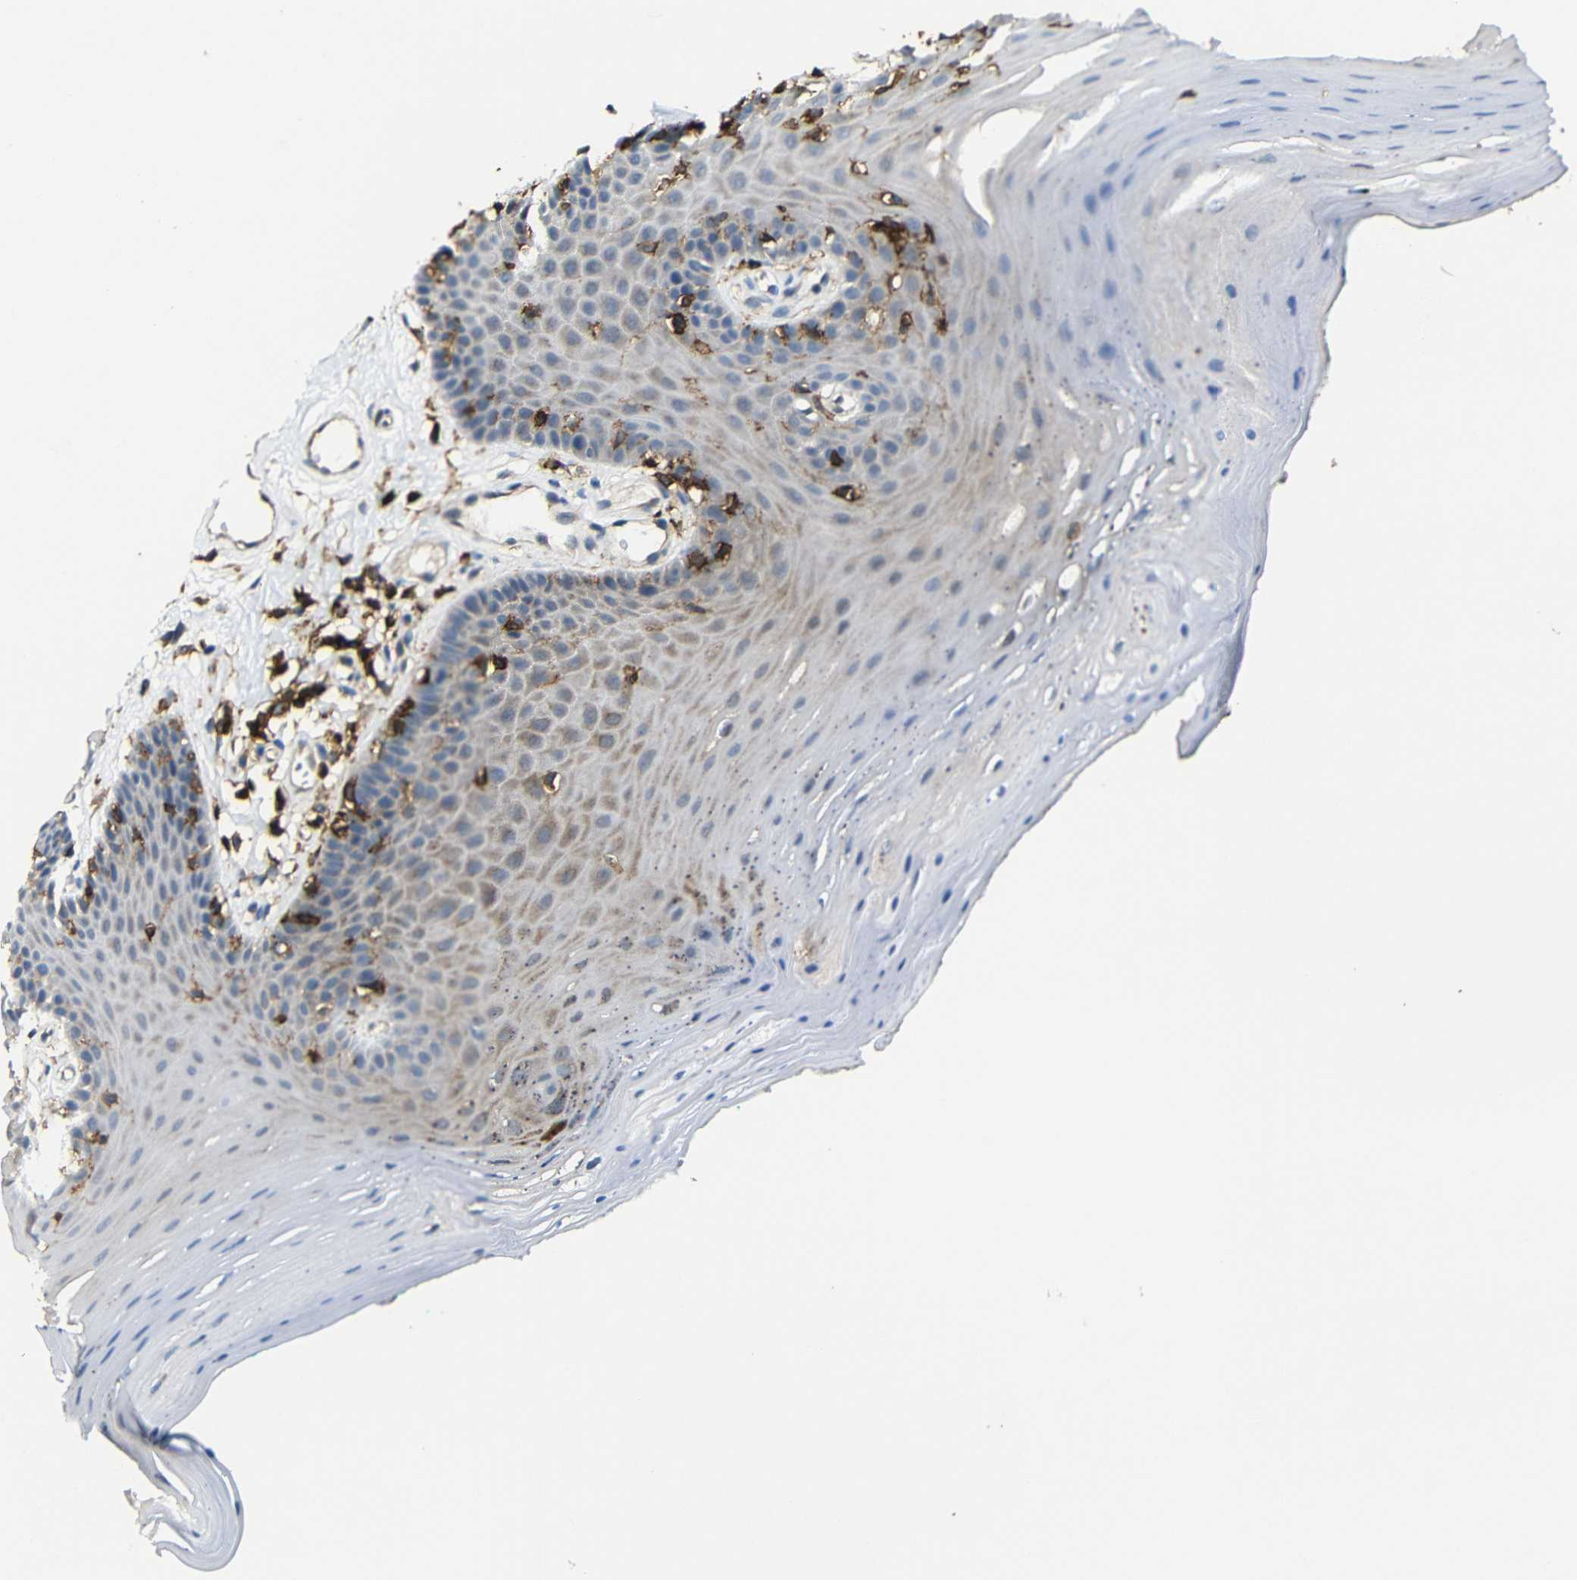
{"staining": {"intensity": "moderate", "quantity": "25%-75%", "location": "cytoplasmic/membranous"}, "tissue": "oral mucosa", "cell_type": "Squamous epithelial cells", "image_type": "normal", "snomed": [{"axis": "morphology", "description": "Normal tissue, NOS"}, {"axis": "topography", "description": "Skeletal muscle"}, {"axis": "topography", "description": "Oral tissue"}], "caption": "The micrograph demonstrates immunohistochemical staining of normal oral mucosa. There is moderate cytoplasmic/membranous staining is present in approximately 25%-75% of squamous epithelial cells. The staining was performed using DAB to visualize the protein expression in brown, while the nuclei were stained in blue with hematoxylin (Magnification: 20x).", "gene": "P2RY12", "patient": {"sex": "male", "age": 58}}